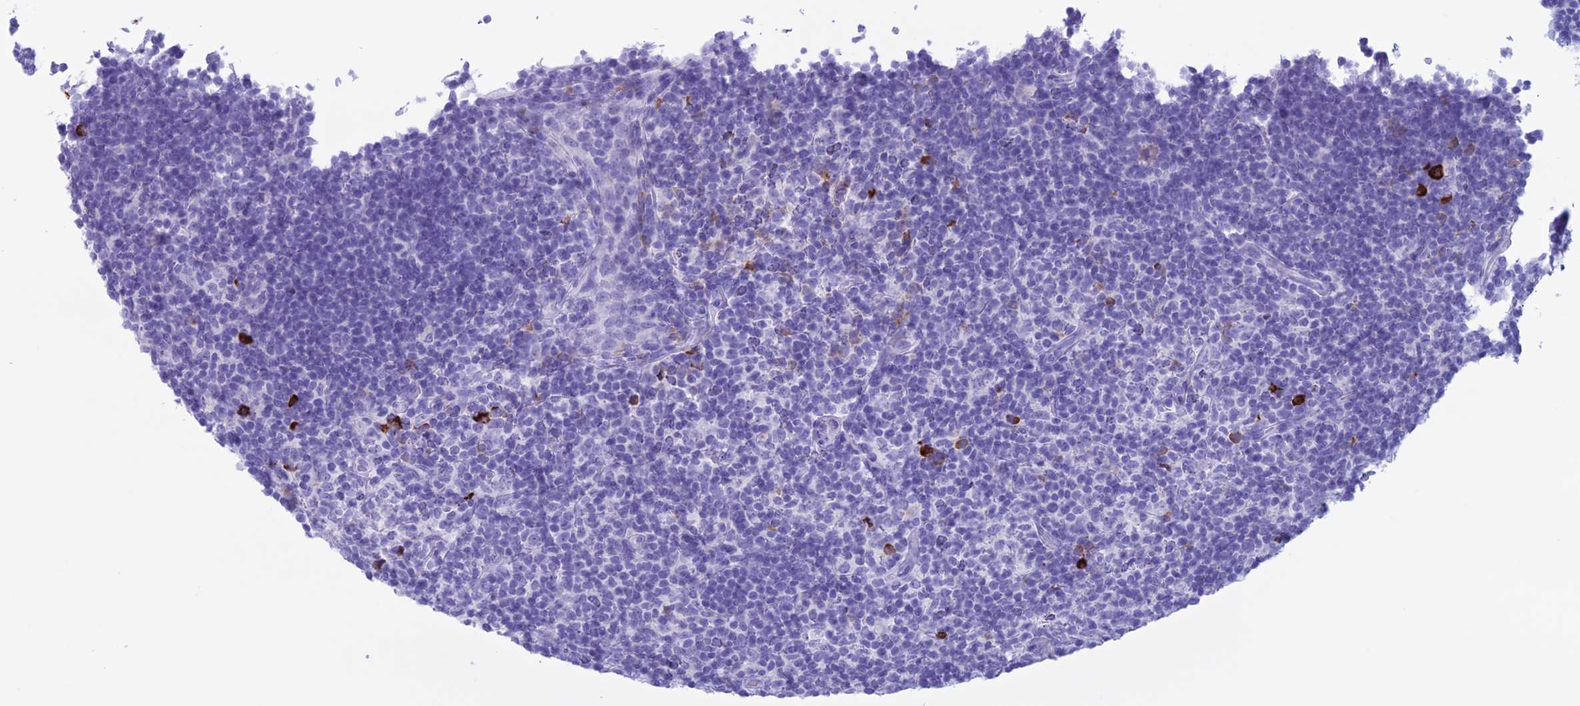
{"staining": {"intensity": "negative", "quantity": "none", "location": "none"}, "tissue": "lymphoma", "cell_type": "Tumor cells", "image_type": "cancer", "snomed": [{"axis": "morphology", "description": "Hodgkin's disease, NOS"}, {"axis": "topography", "description": "Lymph node"}], "caption": "Hodgkin's disease was stained to show a protein in brown. There is no significant expression in tumor cells.", "gene": "MZB1", "patient": {"sex": "female", "age": 57}}